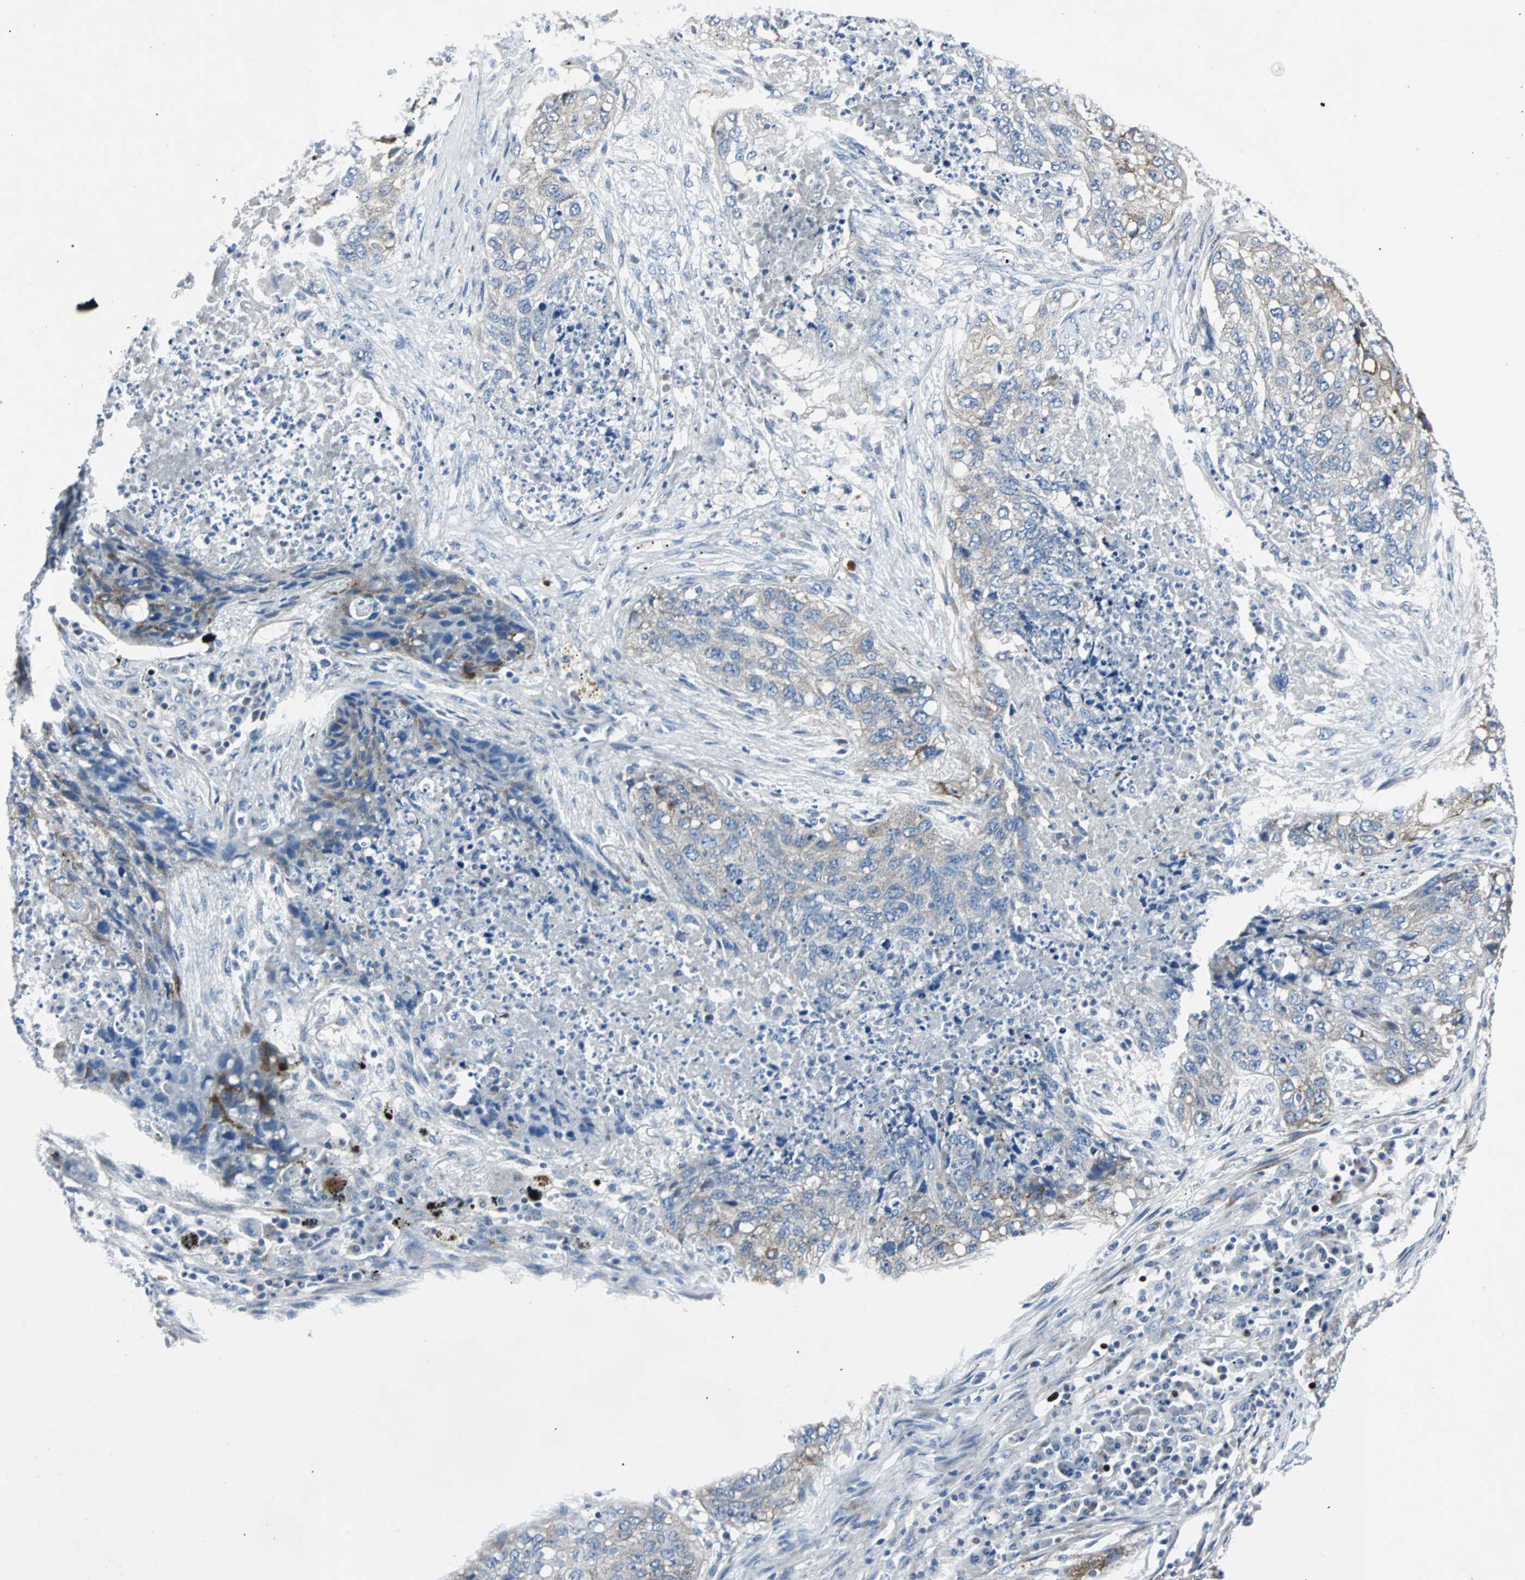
{"staining": {"intensity": "weak", "quantity": ">75%", "location": "cytoplasmic/membranous"}, "tissue": "lung cancer", "cell_type": "Tumor cells", "image_type": "cancer", "snomed": [{"axis": "morphology", "description": "Squamous cell carcinoma, NOS"}, {"axis": "topography", "description": "Lung"}], "caption": "An IHC micrograph of neoplastic tissue is shown. Protein staining in brown shows weak cytoplasmic/membranous positivity in lung cancer within tumor cells.", "gene": "BBC3", "patient": {"sex": "female", "age": 63}}